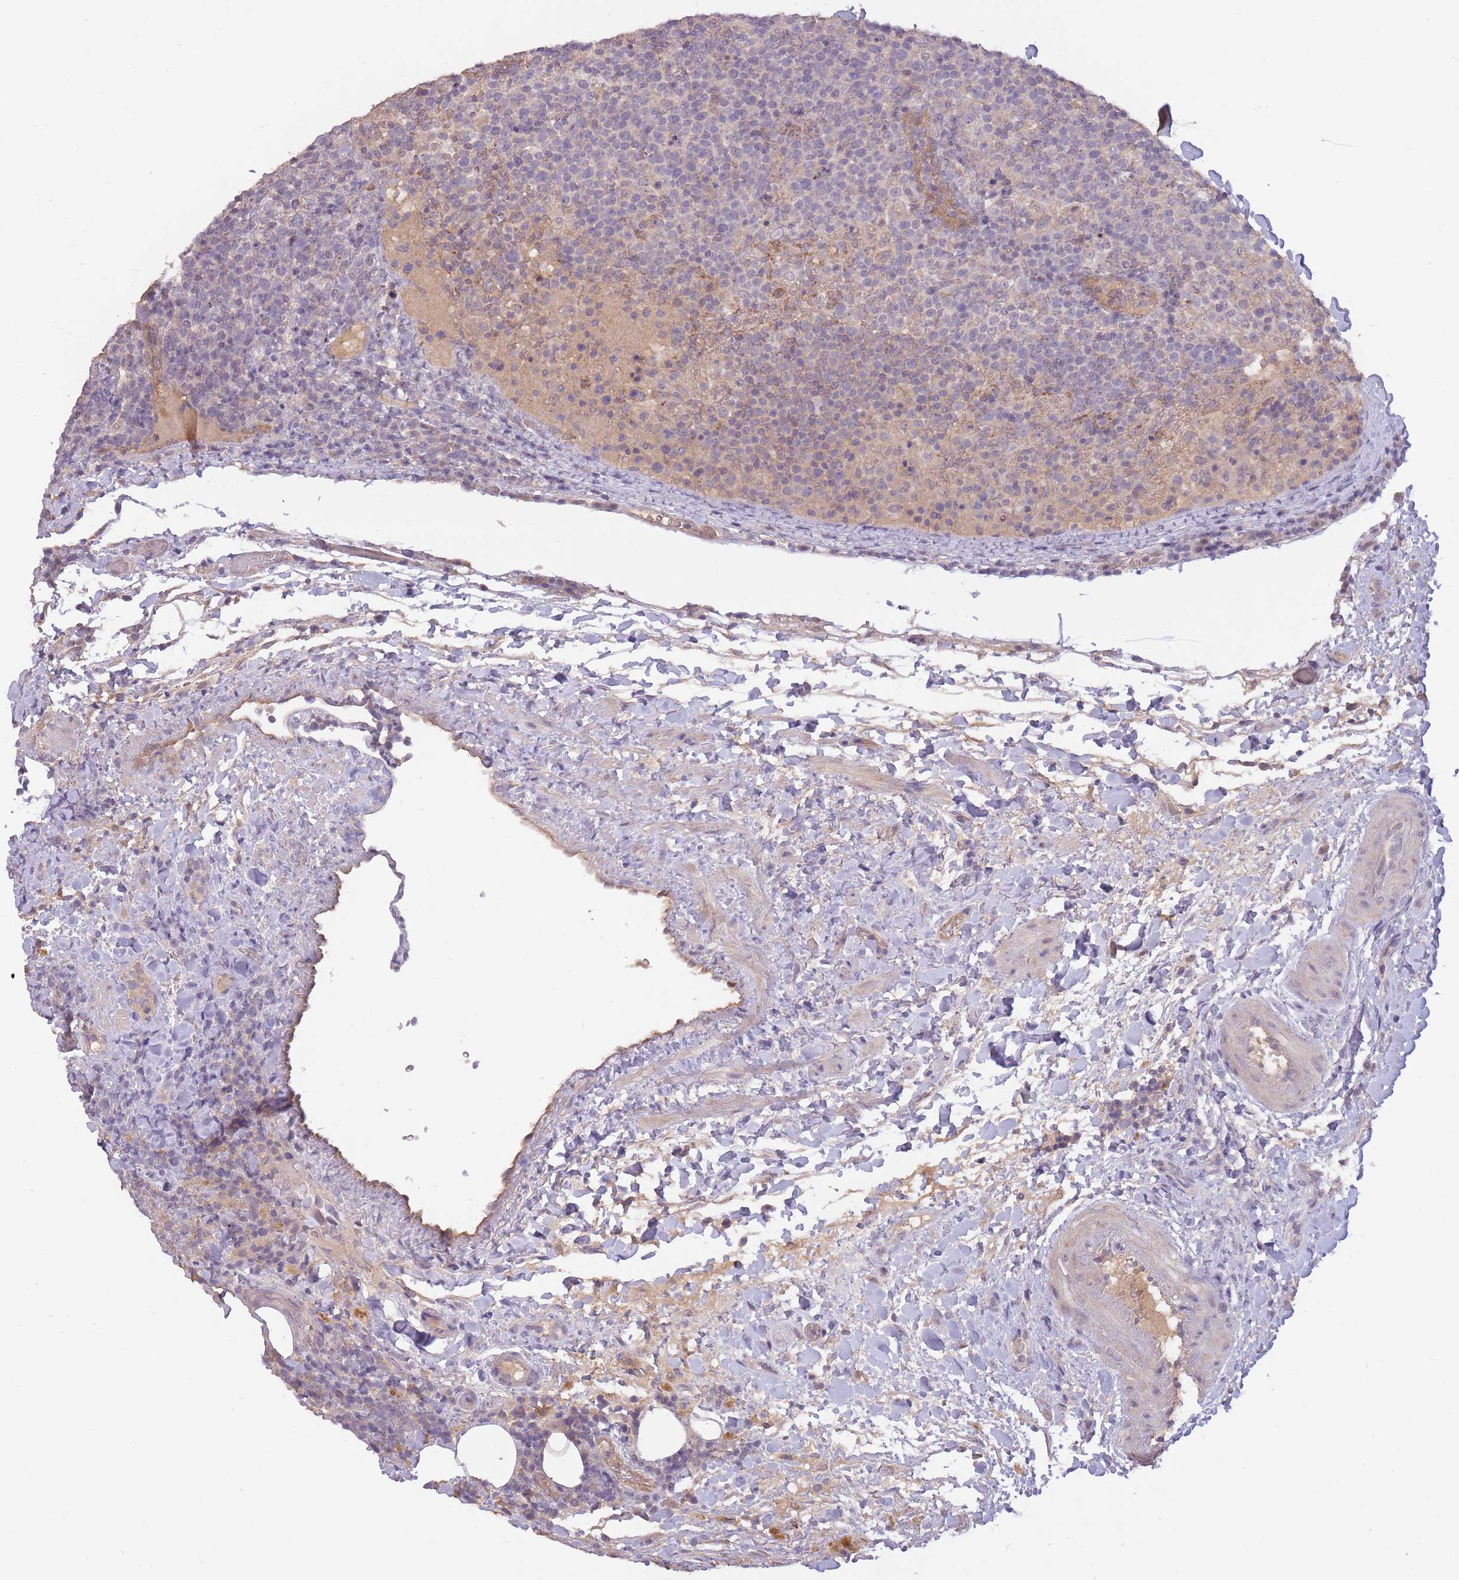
{"staining": {"intensity": "negative", "quantity": "none", "location": "none"}, "tissue": "lymphoma", "cell_type": "Tumor cells", "image_type": "cancer", "snomed": [{"axis": "morphology", "description": "Malignant lymphoma, non-Hodgkin's type, High grade"}, {"axis": "topography", "description": "Lymph node"}], "caption": "This is a photomicrograph of IHC staining of lymphoma, which shows no expression in tumor cells.", "gene": "LRATD2", "patient": {"sex": "male", "age": 61}}